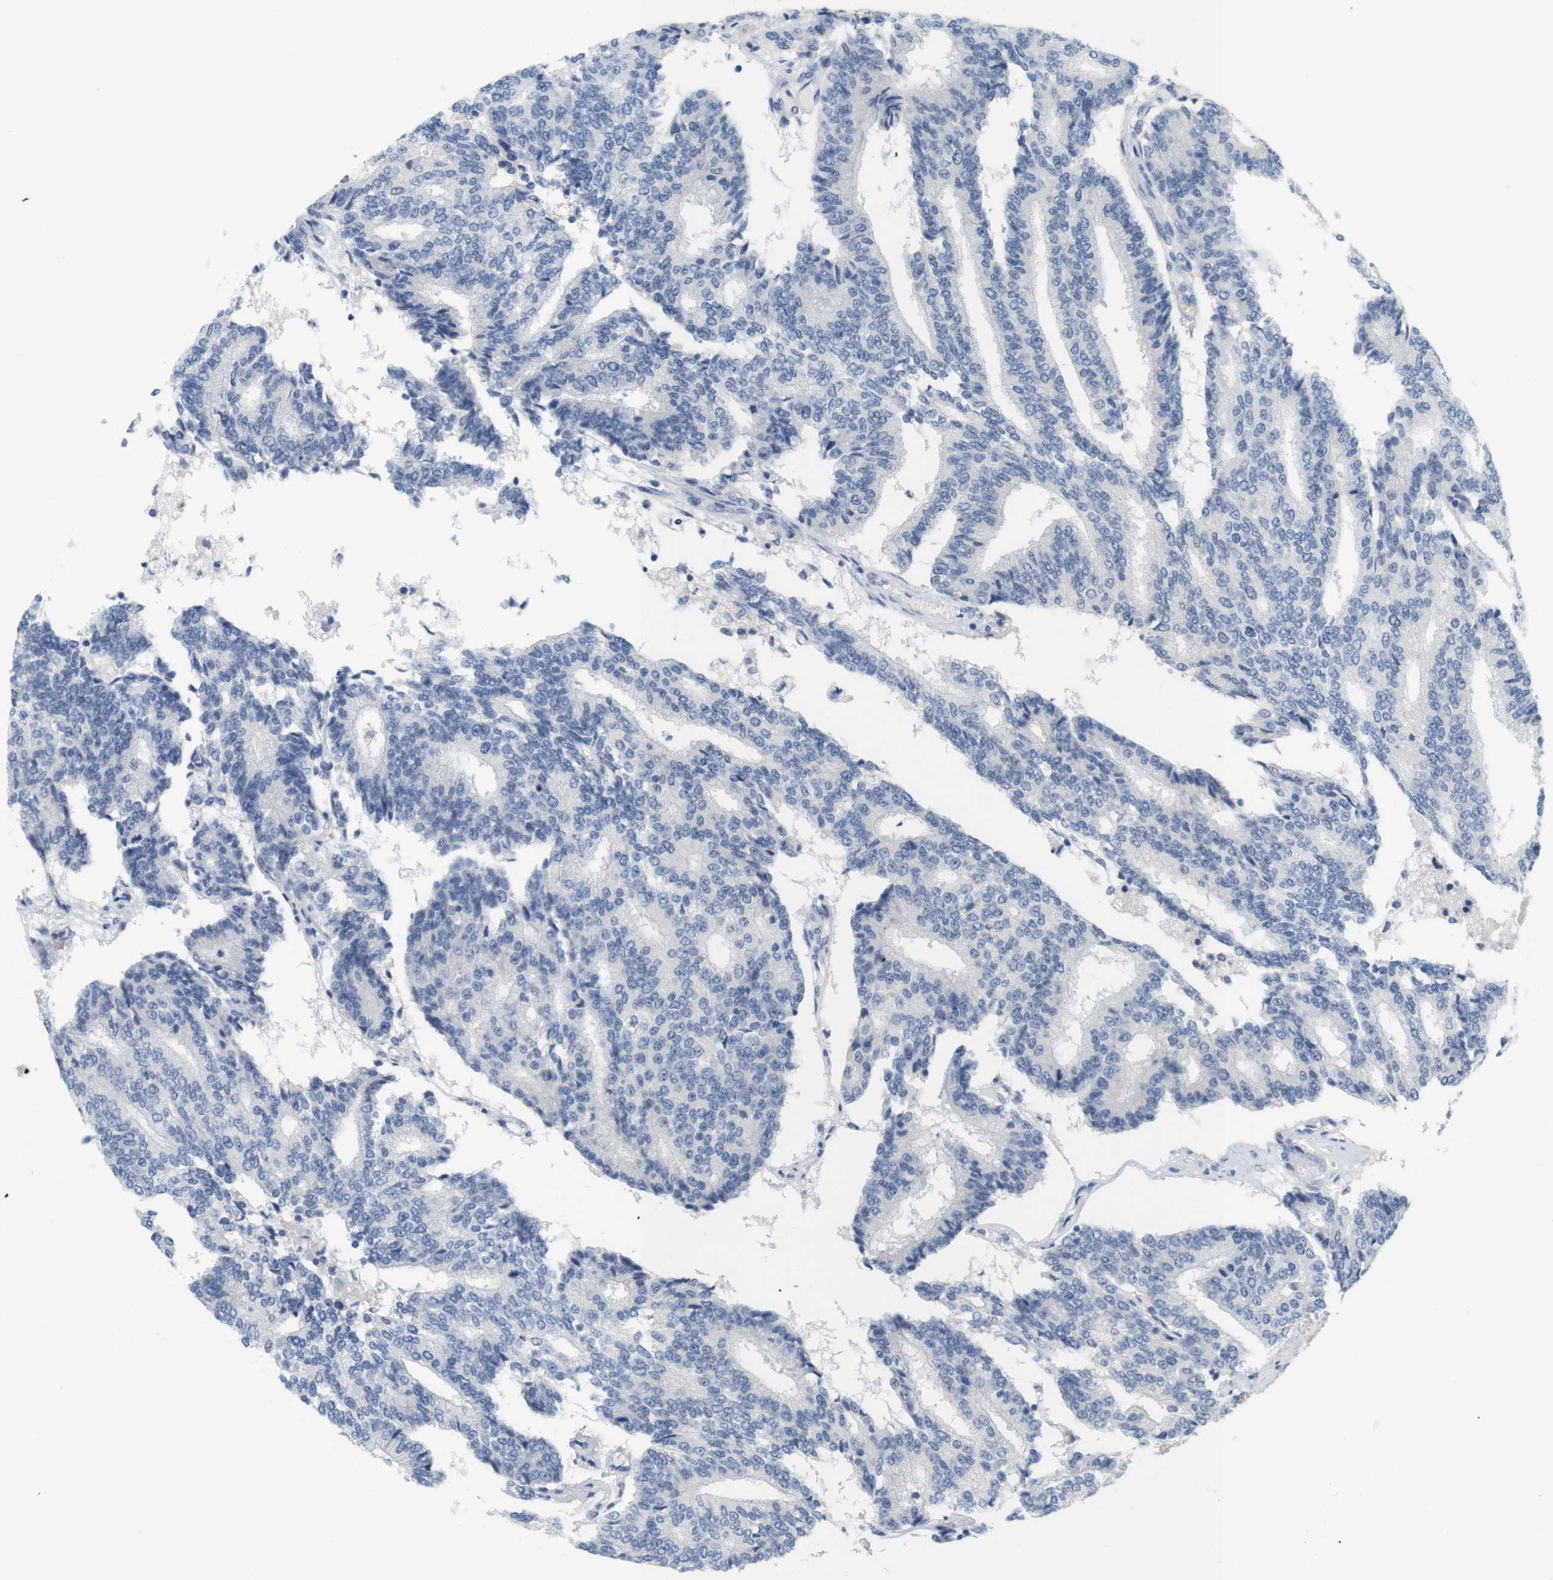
{"staining": {"intensity": "negative", "quantity": "none", "location": "none"}, "tissue": "prostate cancer", "cell_type": "Tumor cells", "image_type": "cancer", "snomed": [{"axis": "morphology", "description": "Adenocarcinoma, High grade"}, {"axis": "topography", "description": "Prostate"}], "caption": "Prostate cancer (high-grade adenocarcinoma) was stained to show a protein in brown. There is no significant staining in tumor cells.", "gene": "LRRK2", "patient": {"sex": "male", "age": 55}}